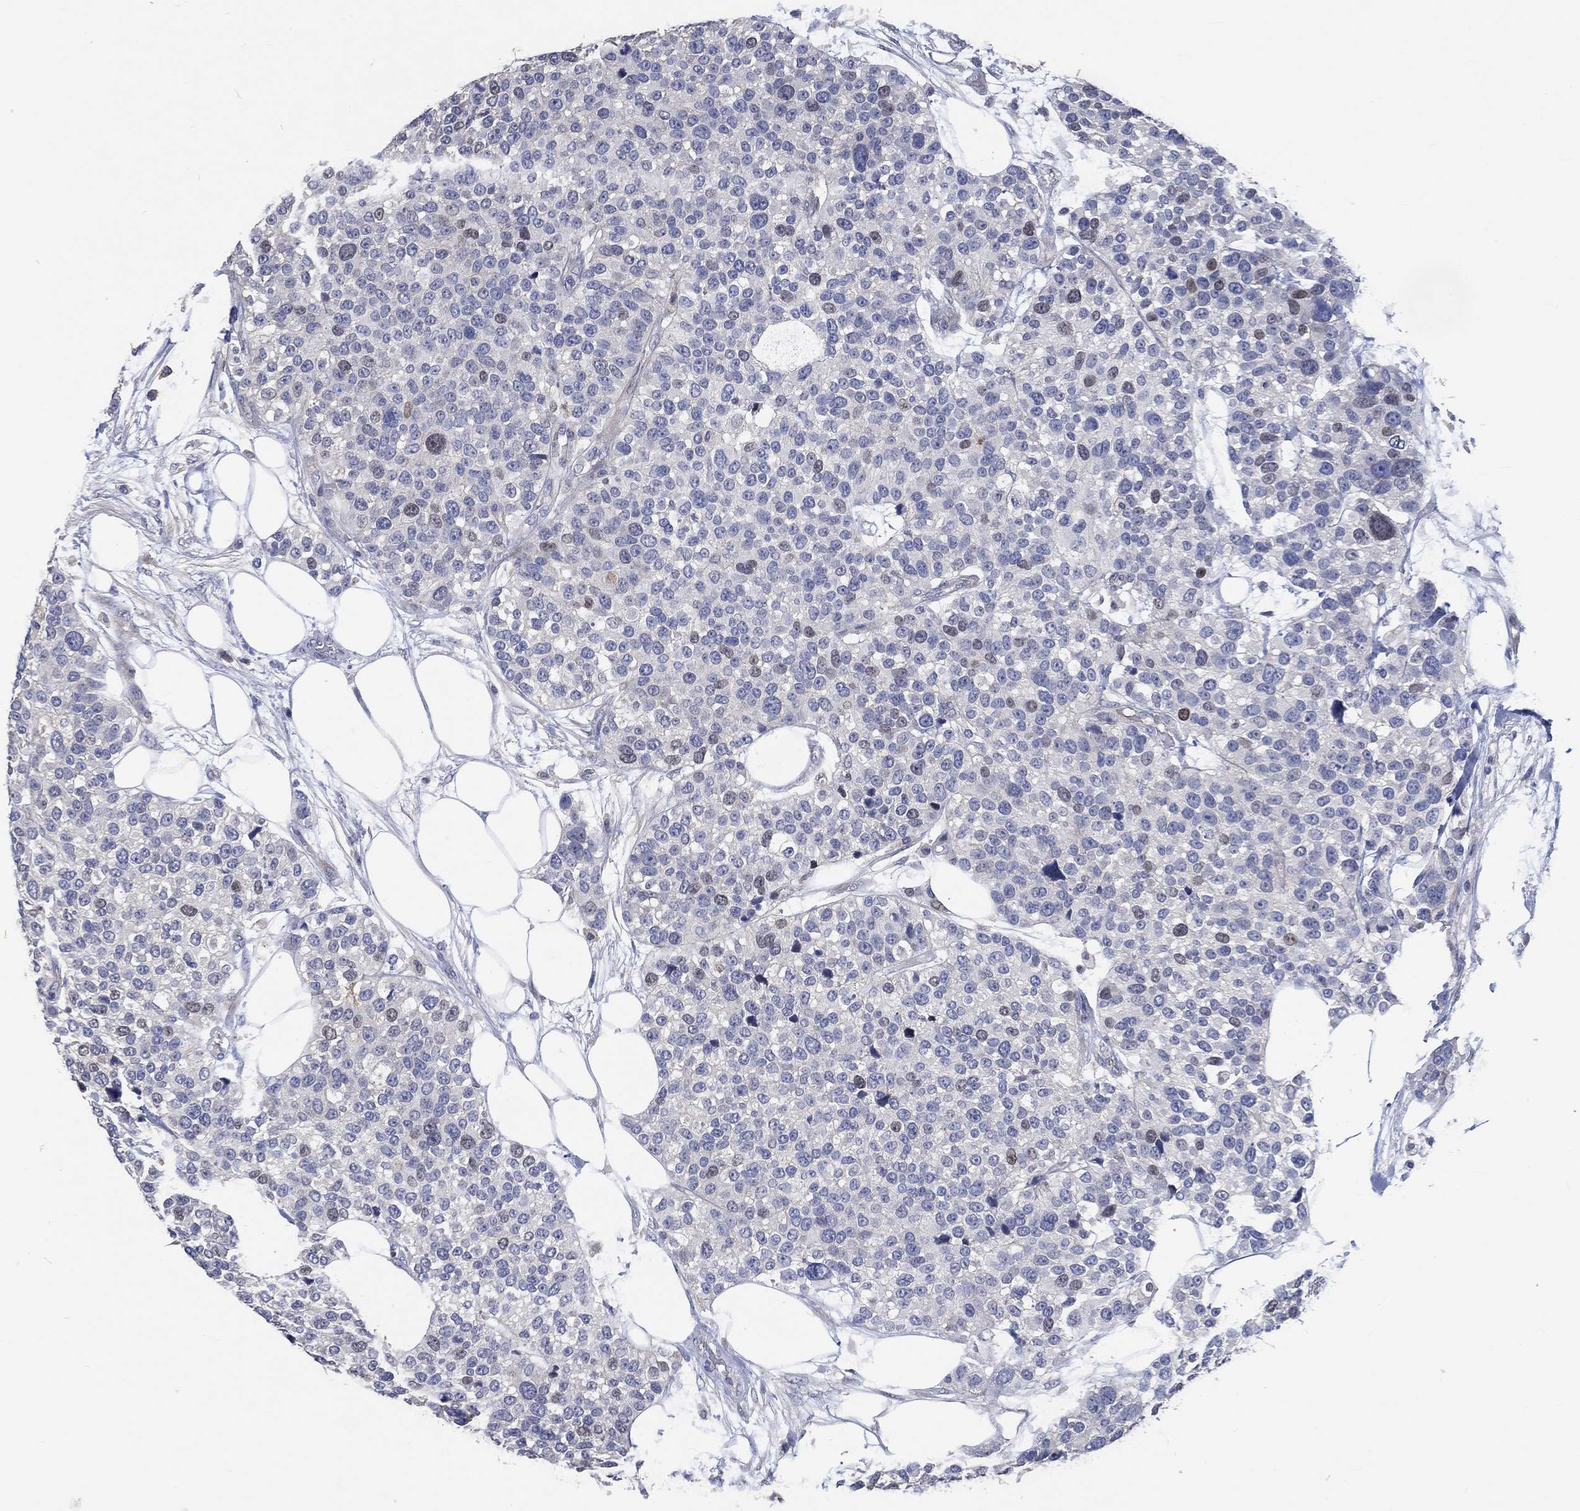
{"staining": {"intensity": "negative", "quantity": "none", "location": "none"}, "tissue": "urothelial cancer", "cell_type": "Tumor cells", "image_type": "cancer", "snomed": [{"axis": "morphology", "description": "Urothelial carcinoma, High grade"}, {"axis": "topography", "description": "Urinary bladder"}], "caption": "The micrograph displays no staining of tumor cells in urothelial cancer.", "gene": "TNFAIP8L3", "patient": {"sex": "male", "age": 77}}